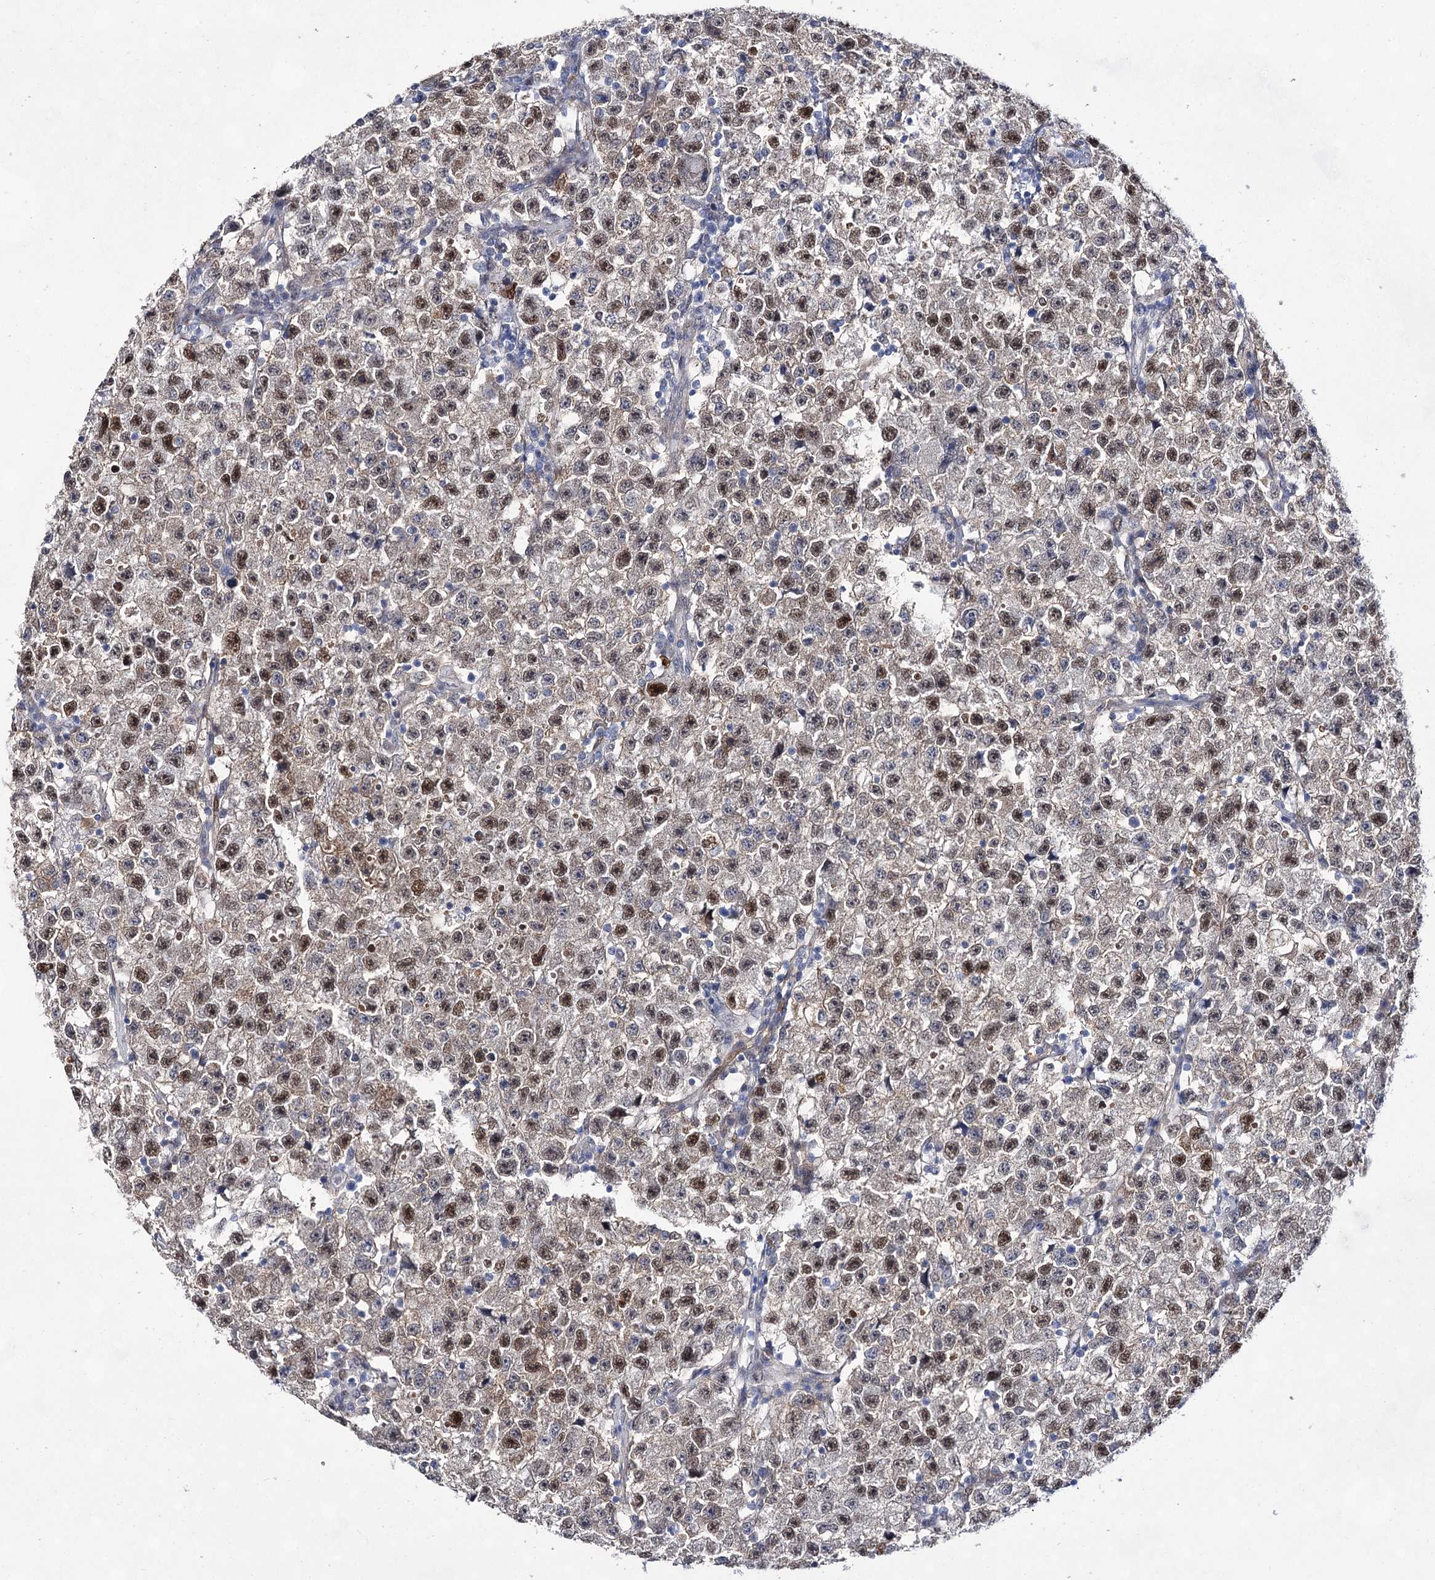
{"staining": {"intensity": "moderate", "quantity": ">75%", "location": "nuclear"}, "tissue": "testis cancer", "cell_type": "Tumor cells", "image_type": "cancer", "snomed": [{"axis": "morphology", "description": "Seminoma, NOS"}, {"axis": "topography", "description": "Testis"}], "caption": "The image shows a brown stain indicating the presence of a protein in the nuclear of tumor cells in seminoma (testis).", "gene": "UGDH", "patient": {"sex": "male", "age": 22}}